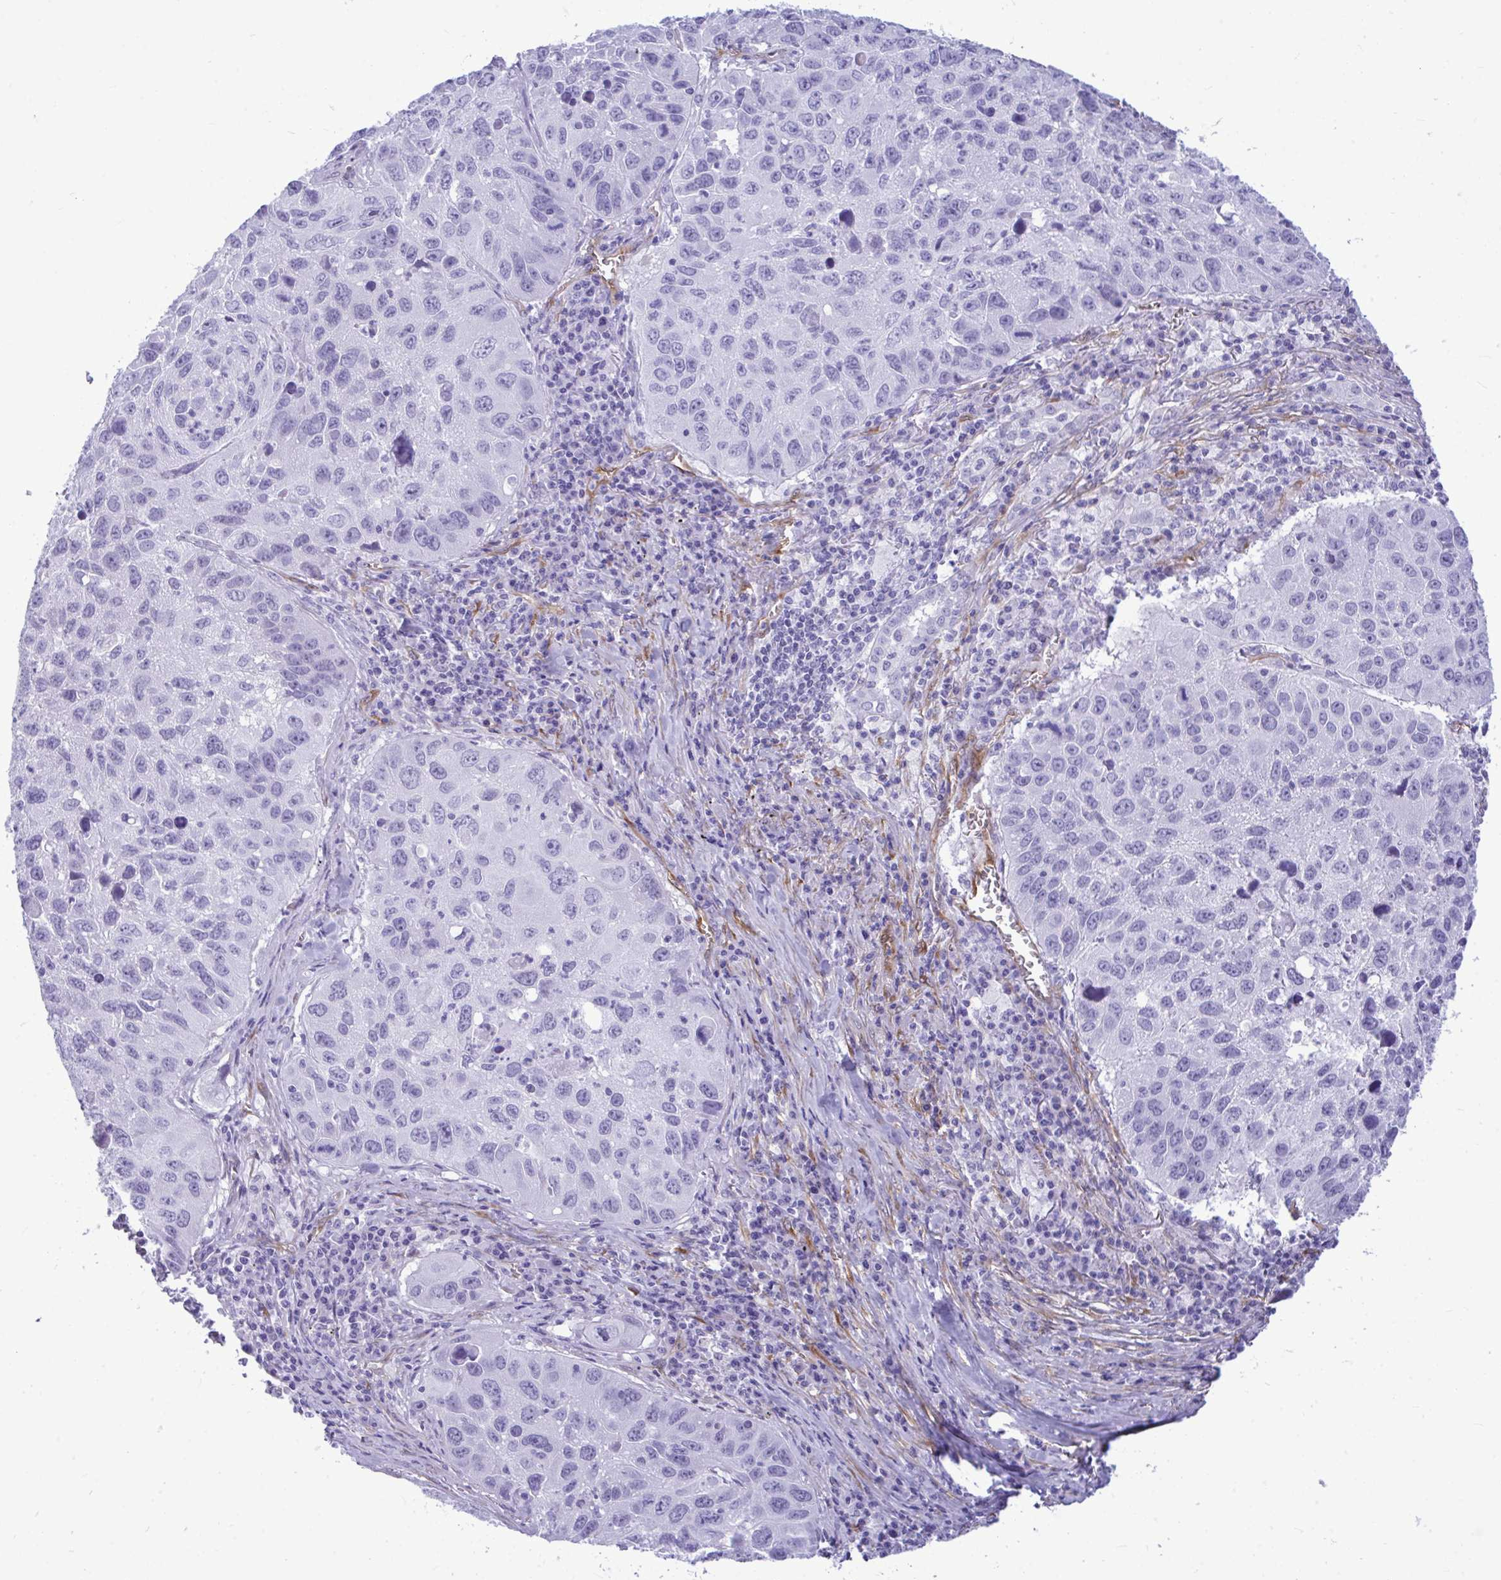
{"staining": {"intensity": "negative", "quantity": "none", "location": "none"}, "tissue": "lung cancer", "cell_type": "Tumor cells", "image_type": "cancer", "snomed": [{"axis": "morphology", "description": "Squamous cell carcinoma, NOS"}, {"axis": "topography", "description": "Lung"}], "caption": "The micrograph shows no significant staining in tumor cells of lung cancer.", "gene": "LIMS2", "patient": {"sex": "female", "age": 61}}